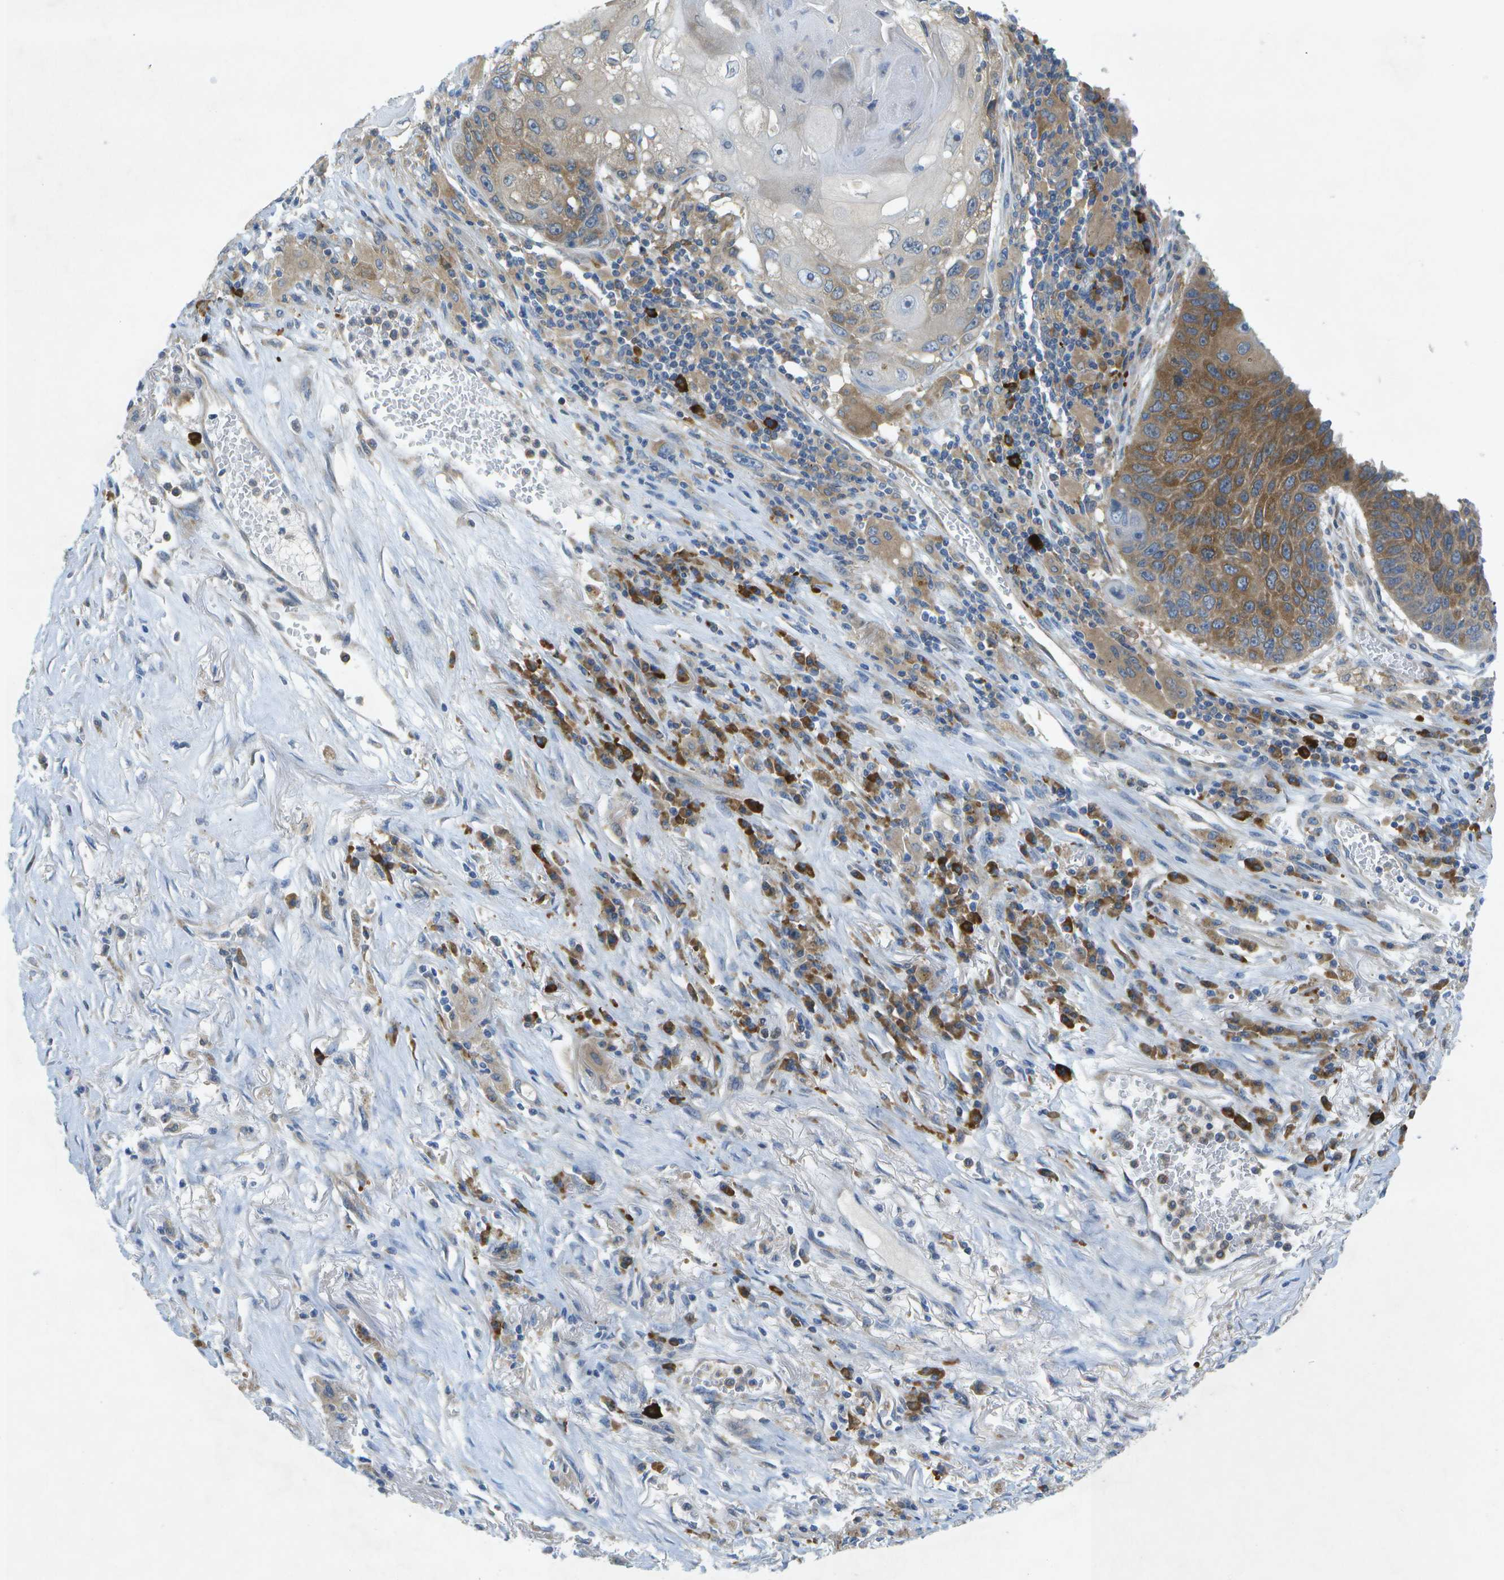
{"staining": {"intensity": "moderate", "quantity": ">75%", "location": "cytoplasmic/membranous"}, "tissue": "lung cancer", "cell_type": "Tumor cells", "image_type": "cancer", "snomed": [{"axis": "morphology", "description": "Squamous cell carcinoma, NOS"}, {"axis": "topography", "description": "Lung"}], "caption": "Immunohistochemistry of lung cancer exhibits medium levels of moderate cytoplasmic/membranous staining in approximately >75% of tumor cells.", "gene": "WNK2", "patient": {"sex": "male", "age": 61}}